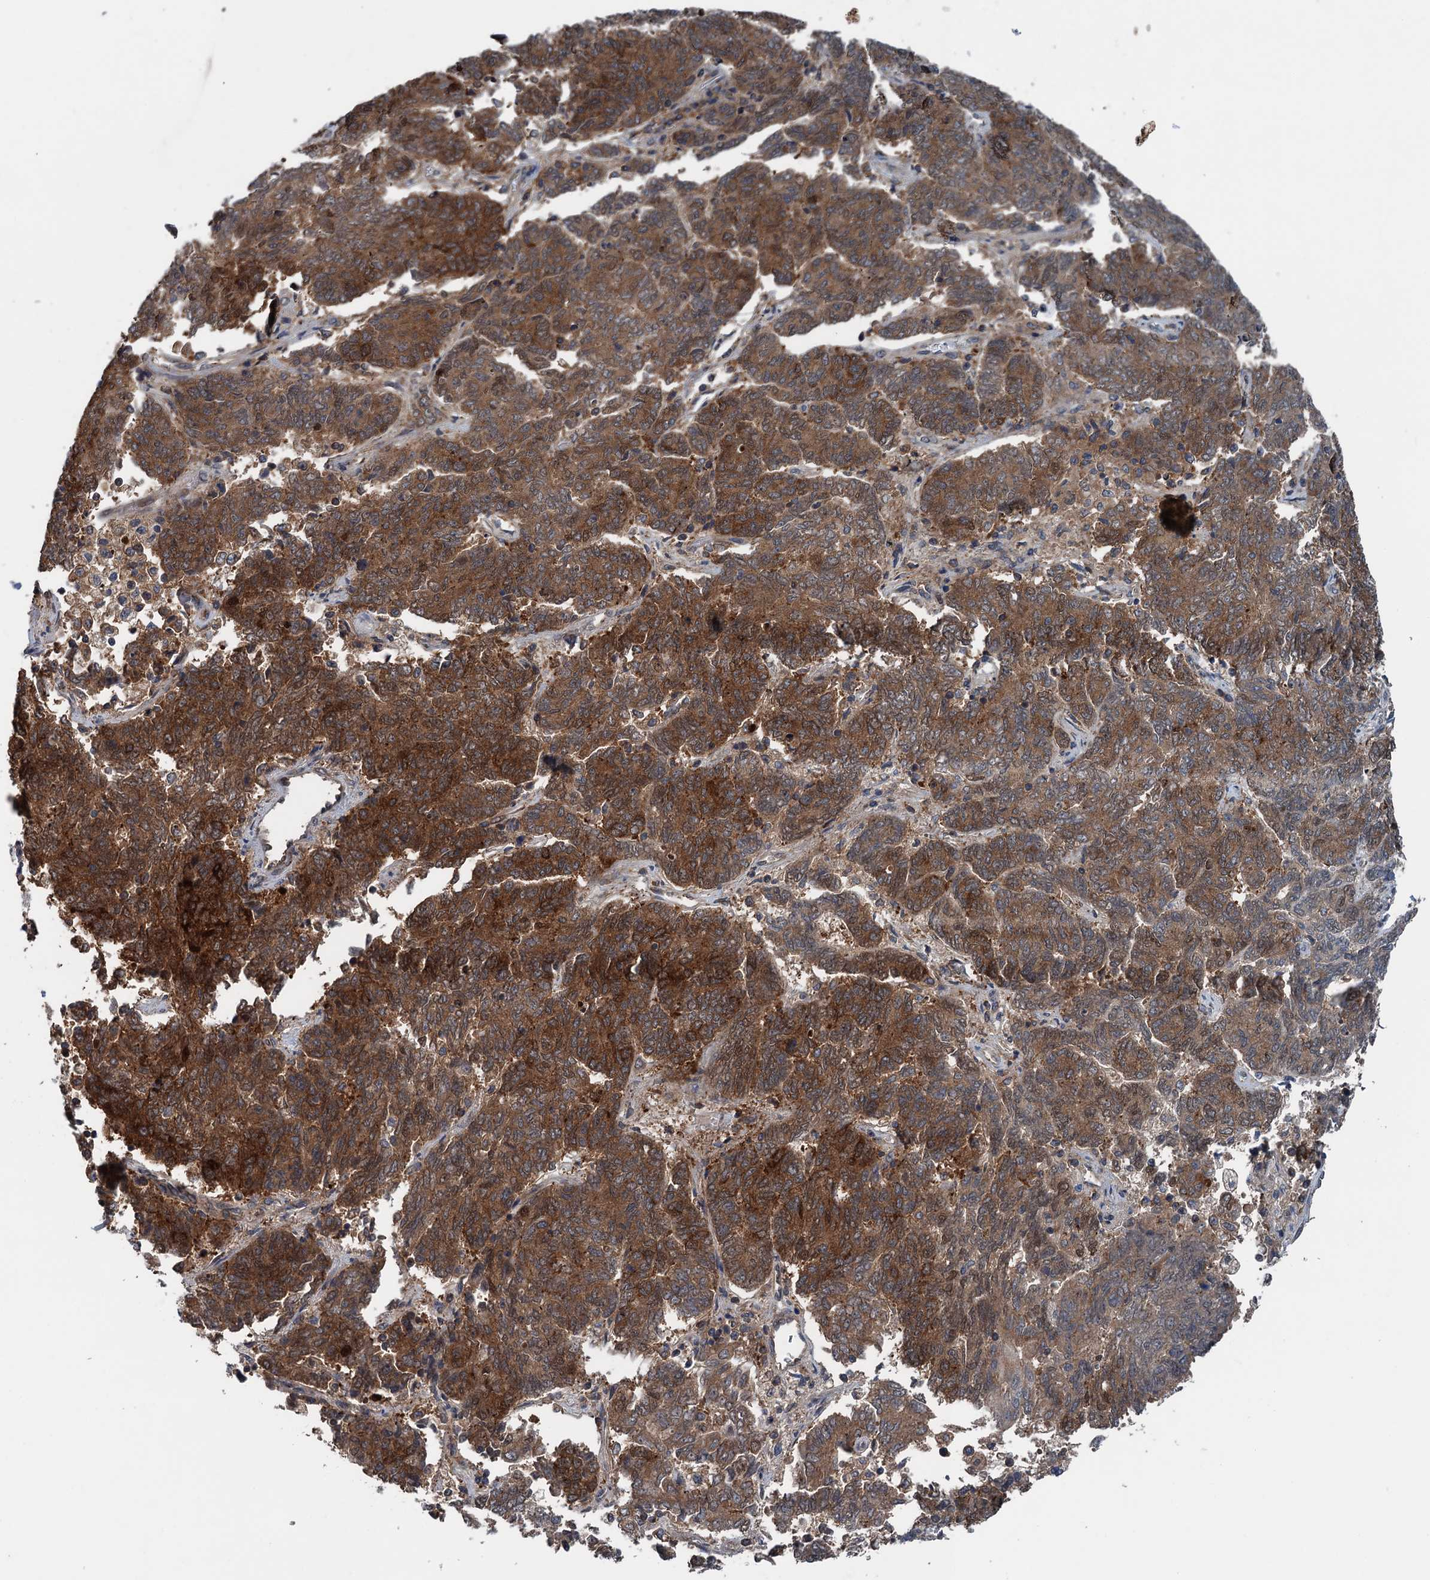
{"staining": {"intensity": "moderate", "quantity": ">75%", "location": "cytoplasmic/membranous"}, "tissue": "endometrial cancer", "cell_type": "Tumor cells", "image_type": "cancer", "snomed": [{"axis": "morphology", "description": "Adenocarcinoma, NOS"}, {"axis": "topography", "description": "Endometrium"}], "caption": "Tumor cells display moderate cytoplasmic/membranous expression in about >75% of cells in endometrial adenocarcinoma. The staining was performed using DAB (3,3'-diaminobenzidine) to visualize the protein expression in brown, while the nuclei were stained in blue with hematoxylin (Magnification: 20x).", "gene": "RNF165", "patient": {"sex": "female", "age": 80}}